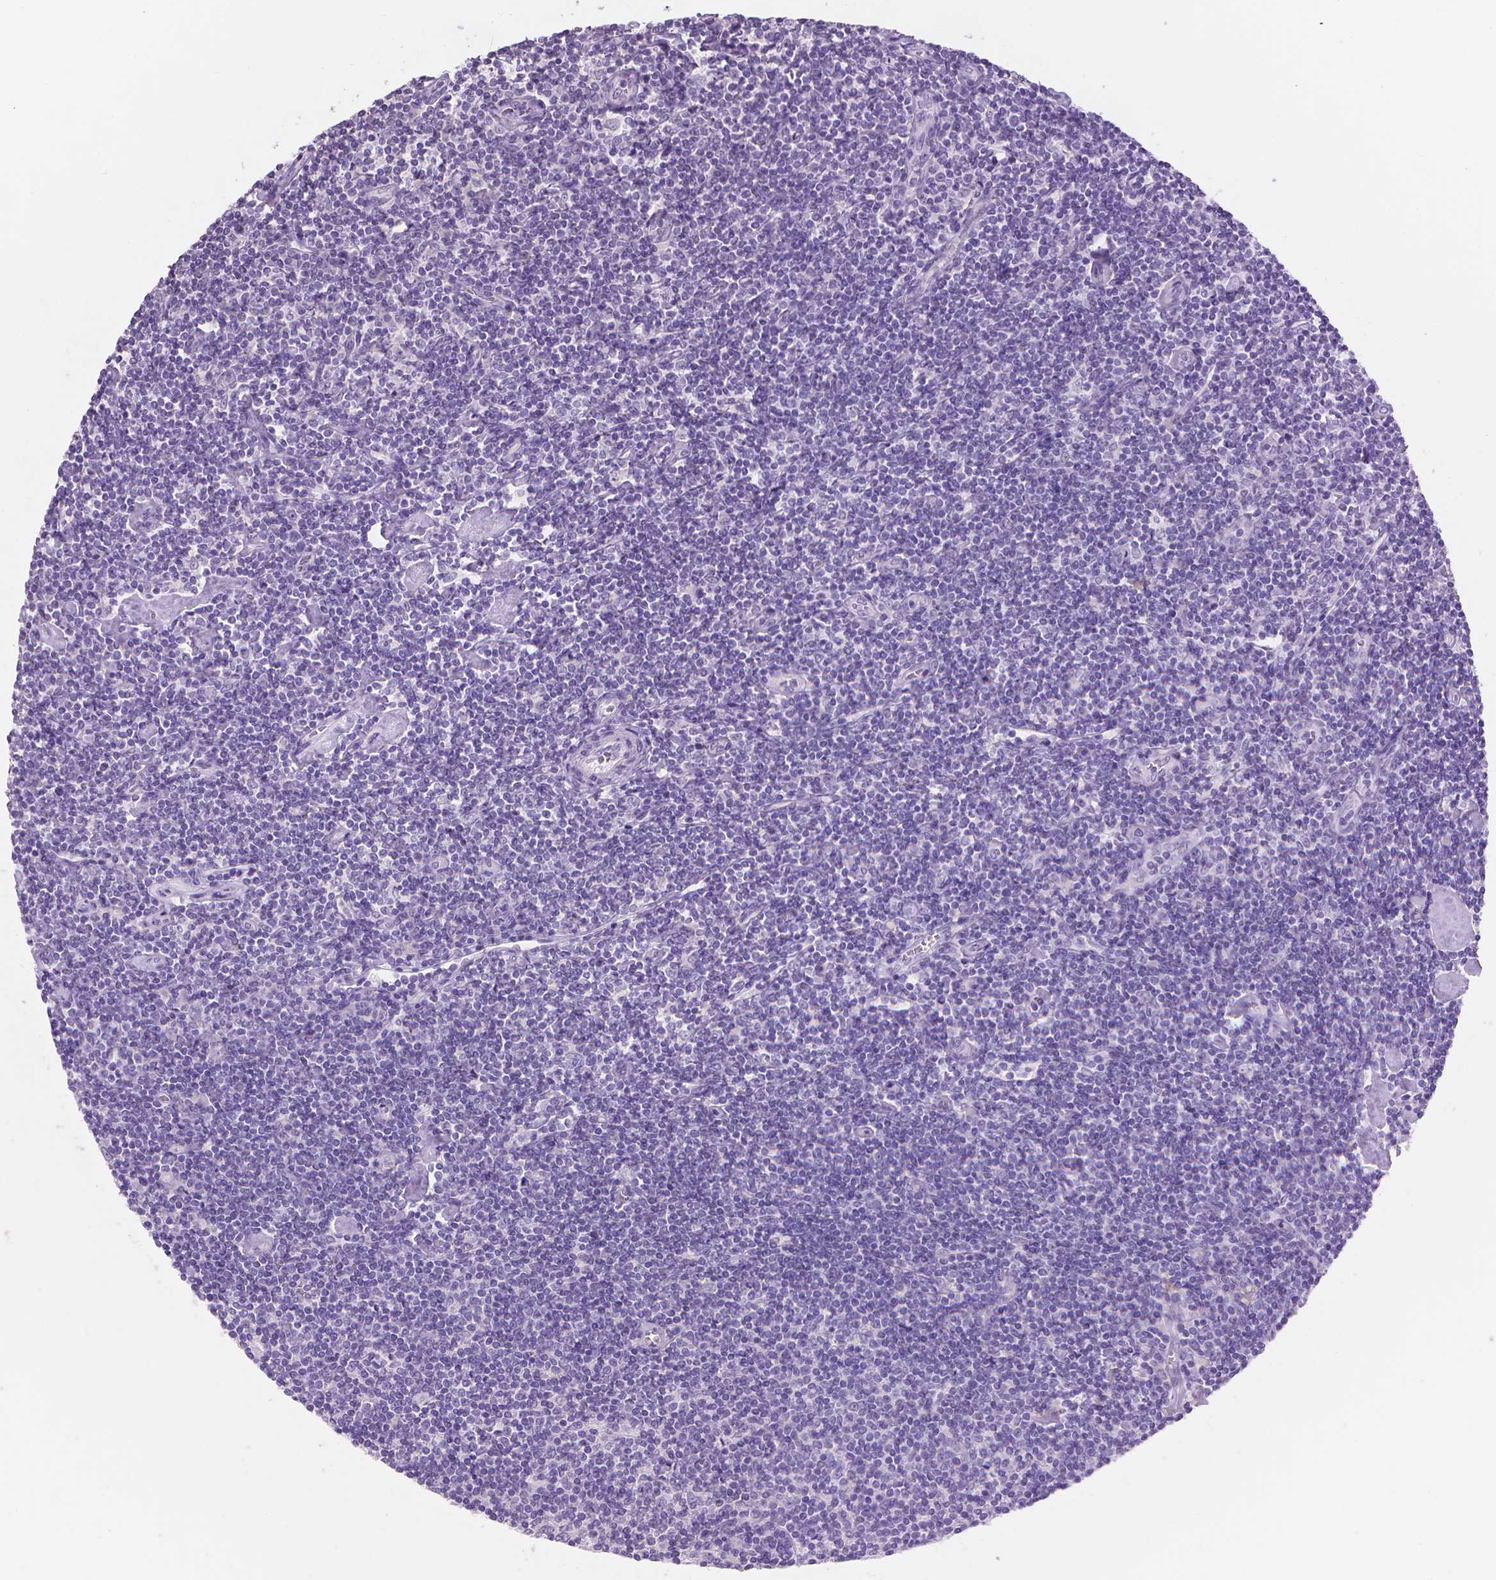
{"staining": {"intensity": "negative", "quantity": "none", "location": "none"}, "tissue": "lymphoma", "cell_type": "Tumor cells", "image_type": "cancer", "snomed": [{"axis": "morphology", "description": "Hodgkin's disease, NOS"}, {"axis": "topography", "description": "Lymph node"}], "caption": "A histopathology image of Hodgkin's disease stained for a protein reveals no brown staining in tumor cells.", "gene": "TNNI2", "patient": {"sex": "male", "age": 40}}